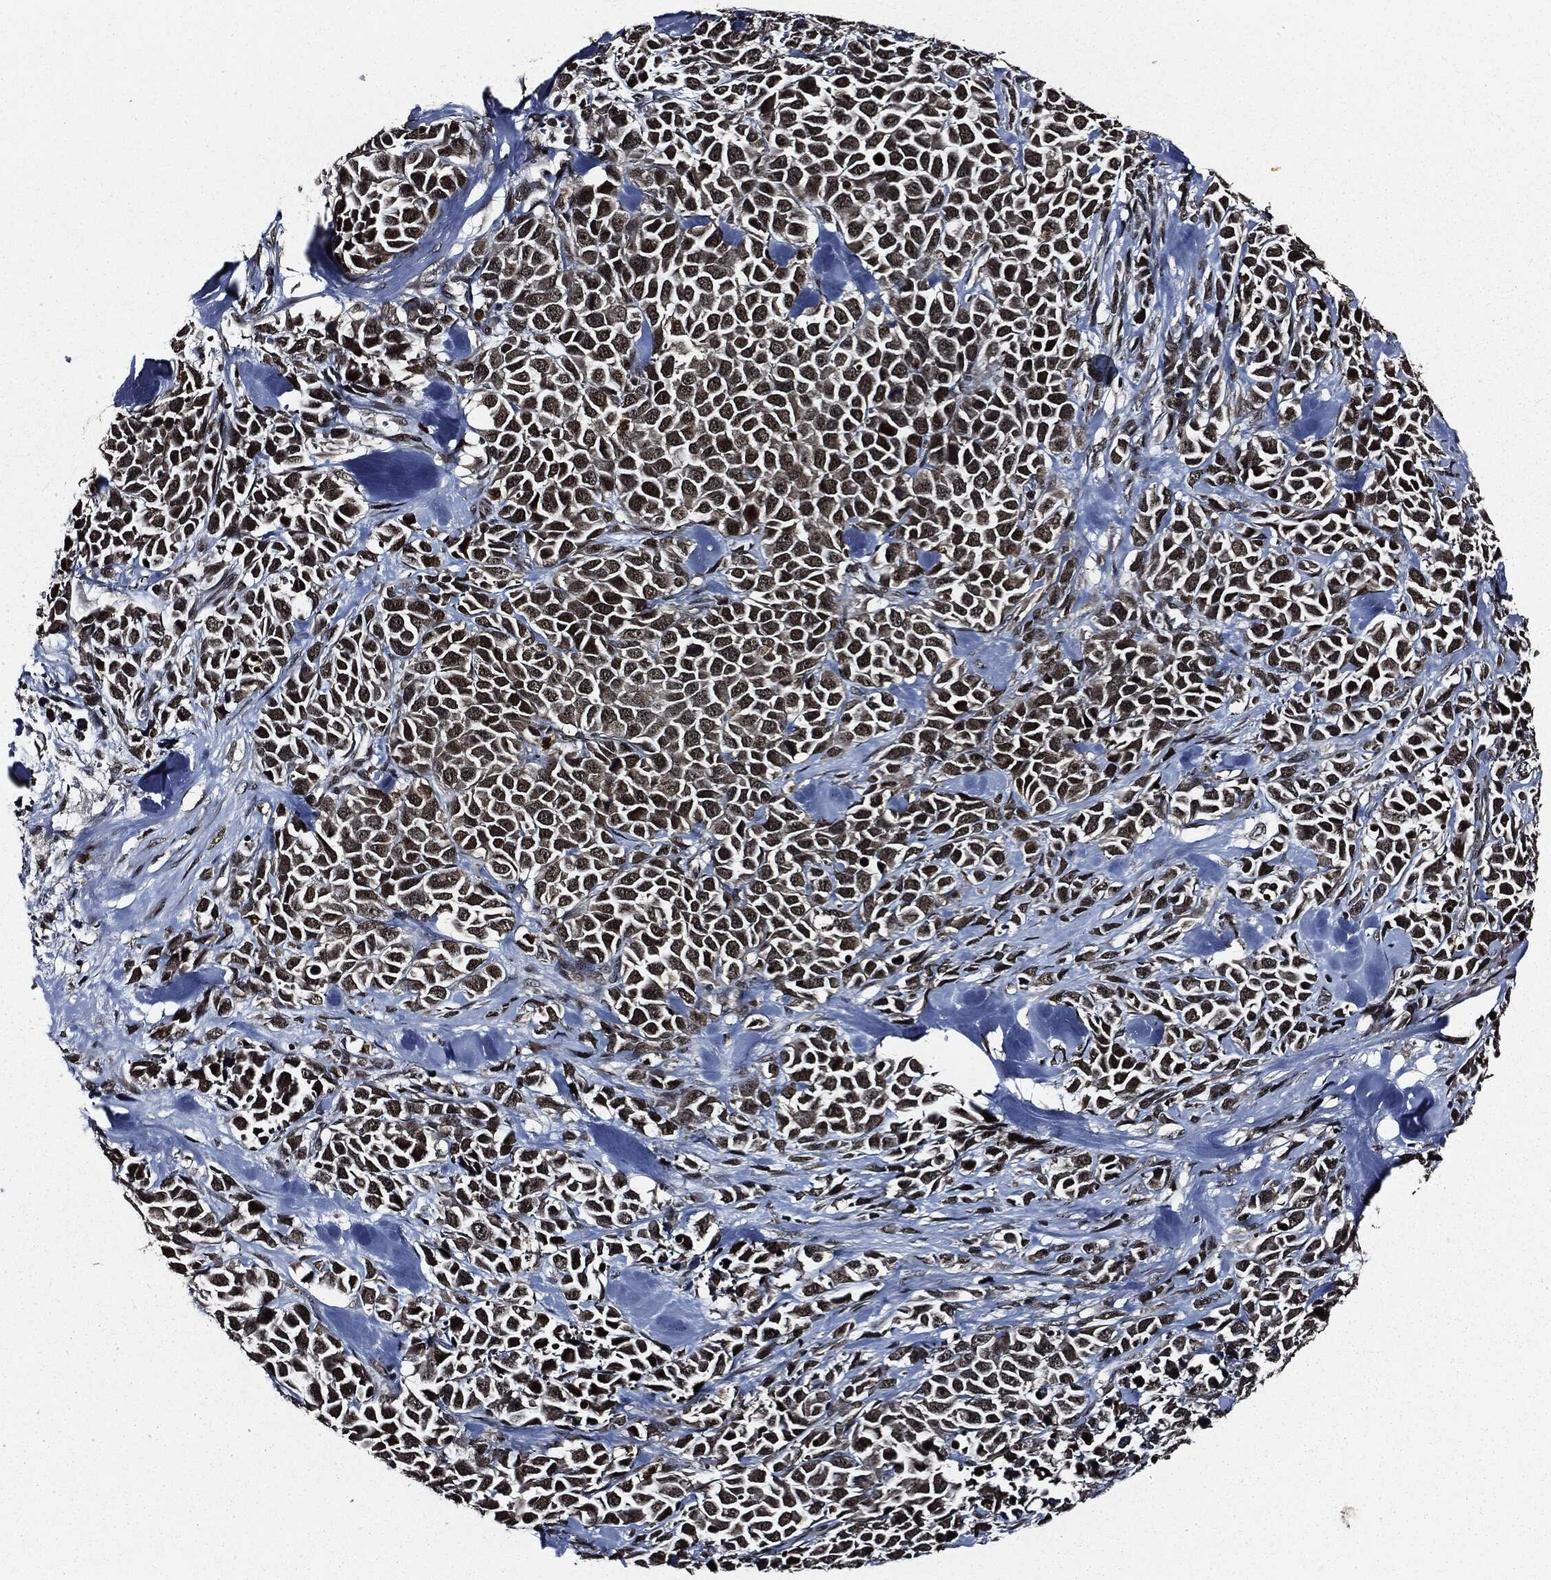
{"staining": {"intensity": "moderate", "quantity": "25%-75%", "location": "cytoplasmic/membranous,nuclear"}, "tissue": "melanoma", "cell_type": "Tumor cells", "image_type": "cancer", "snomed": [{"axis": "morphology", "description": "Malignant melanoma, Metastatic site"}, {"axis": "topography", "description": "Skin"}], "caption": "A medium amount of moderate cytoplasmic/membranous and nuclear staining is appreciated in about 25%-75% of tumor cells in malignant melanoma (metastatic site) tissue. (IHC, brightfield microscopy, high magnification).", "gene": "SUGT1", "patient": {"sex": "male", "age": 84}}